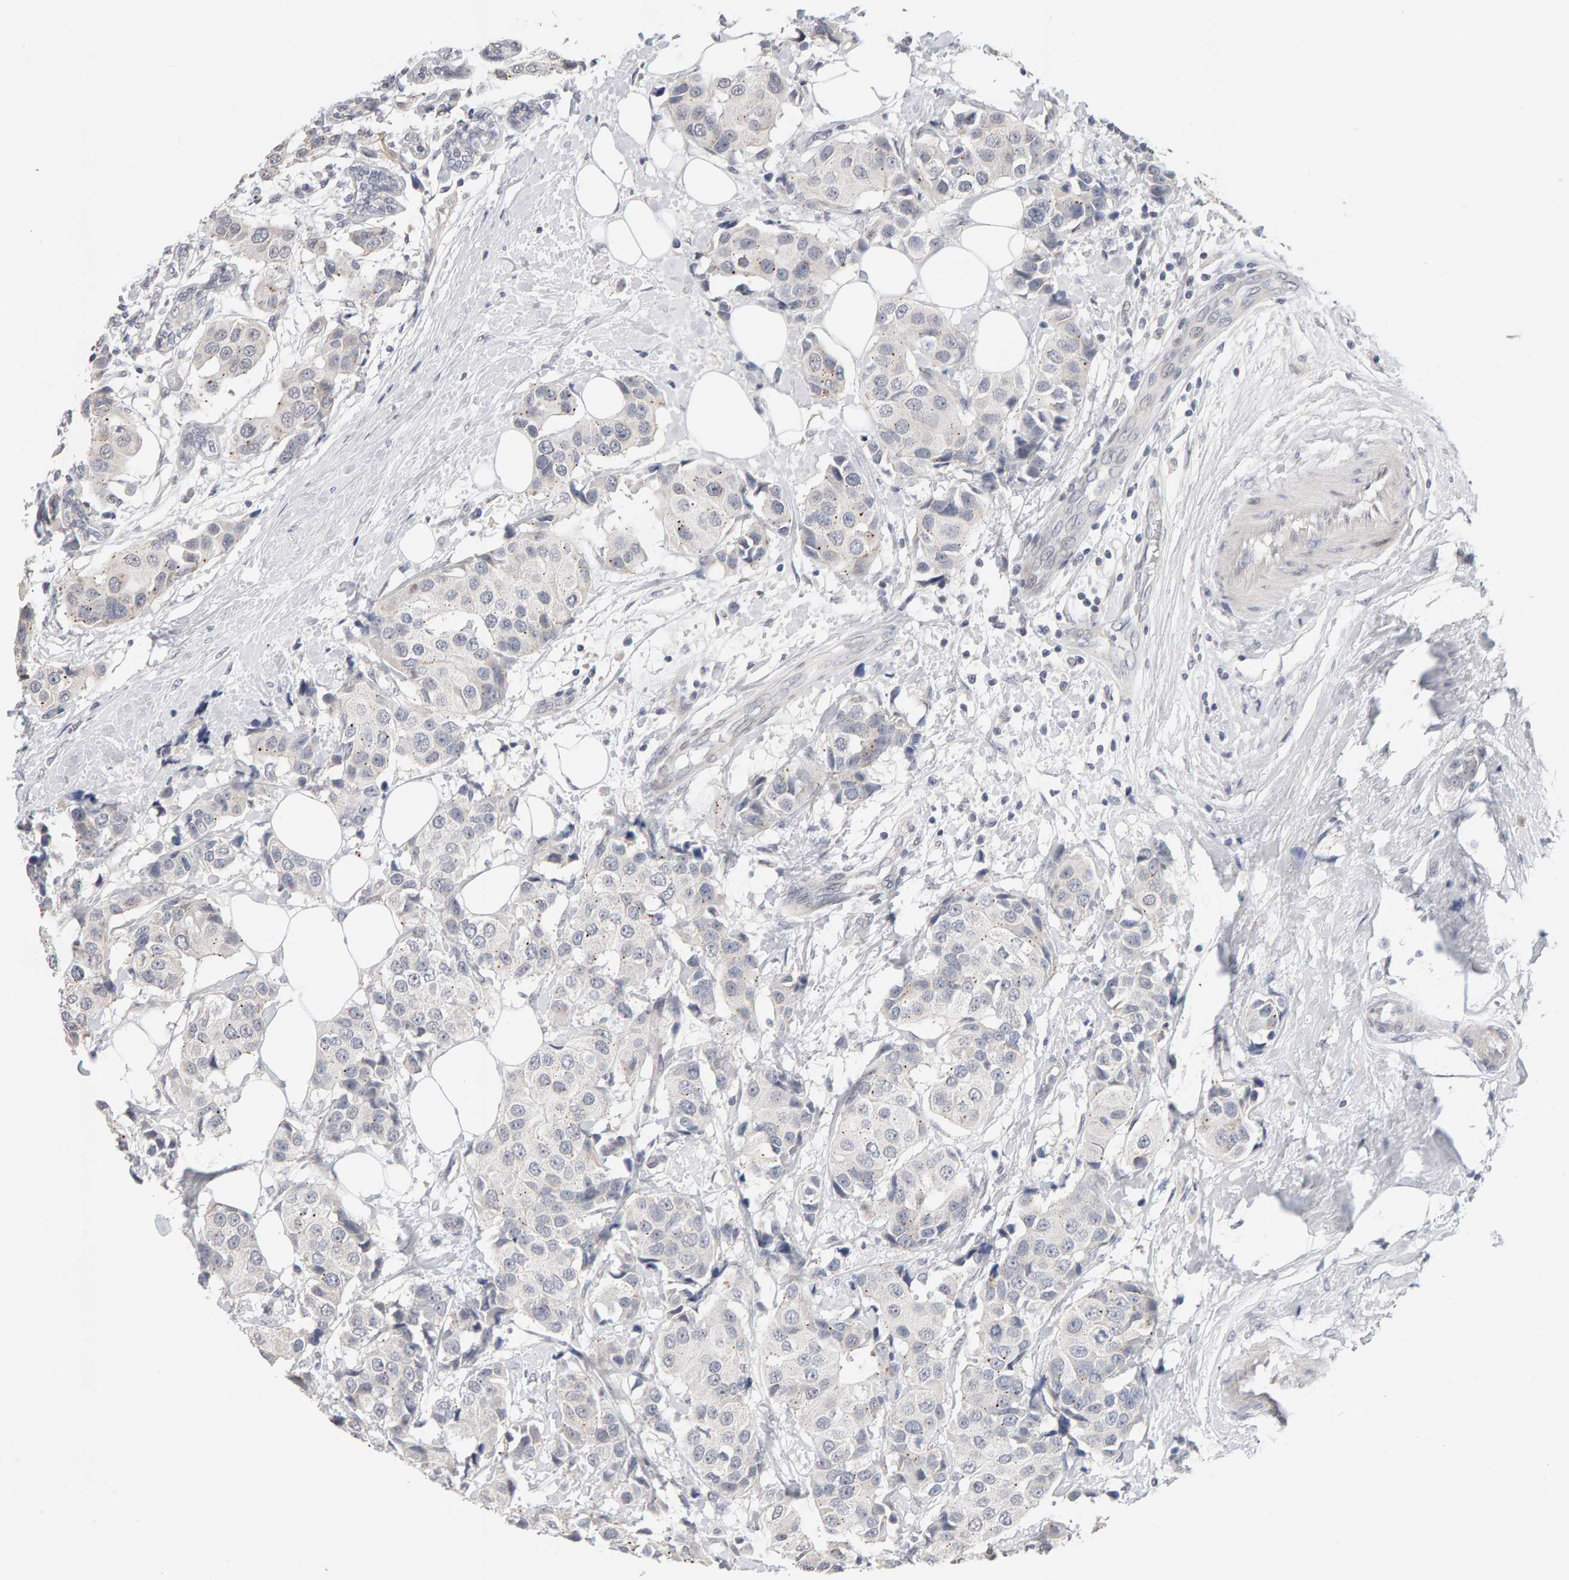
{"staining": {"intensity": "negative", "quantity": "none", "location": "none"}, "tissue": "breast cancer", "cell_type": "Tumor cells", "image_type": "cancer", "snomed": [{"axis": "morphology", "description": "Normal tissue, NOS"}, {"axis": "morphology", "description": "Duct carcinoma"}, {"axis": "topography", "description": "Breast"}], "caption": "Micrograph shows no protein positivity in tumor cells of breast infiltrating ductal carcinoma tissue.", "gene": "HNF4A", "patient": {"sex": "female", "age": 39}}